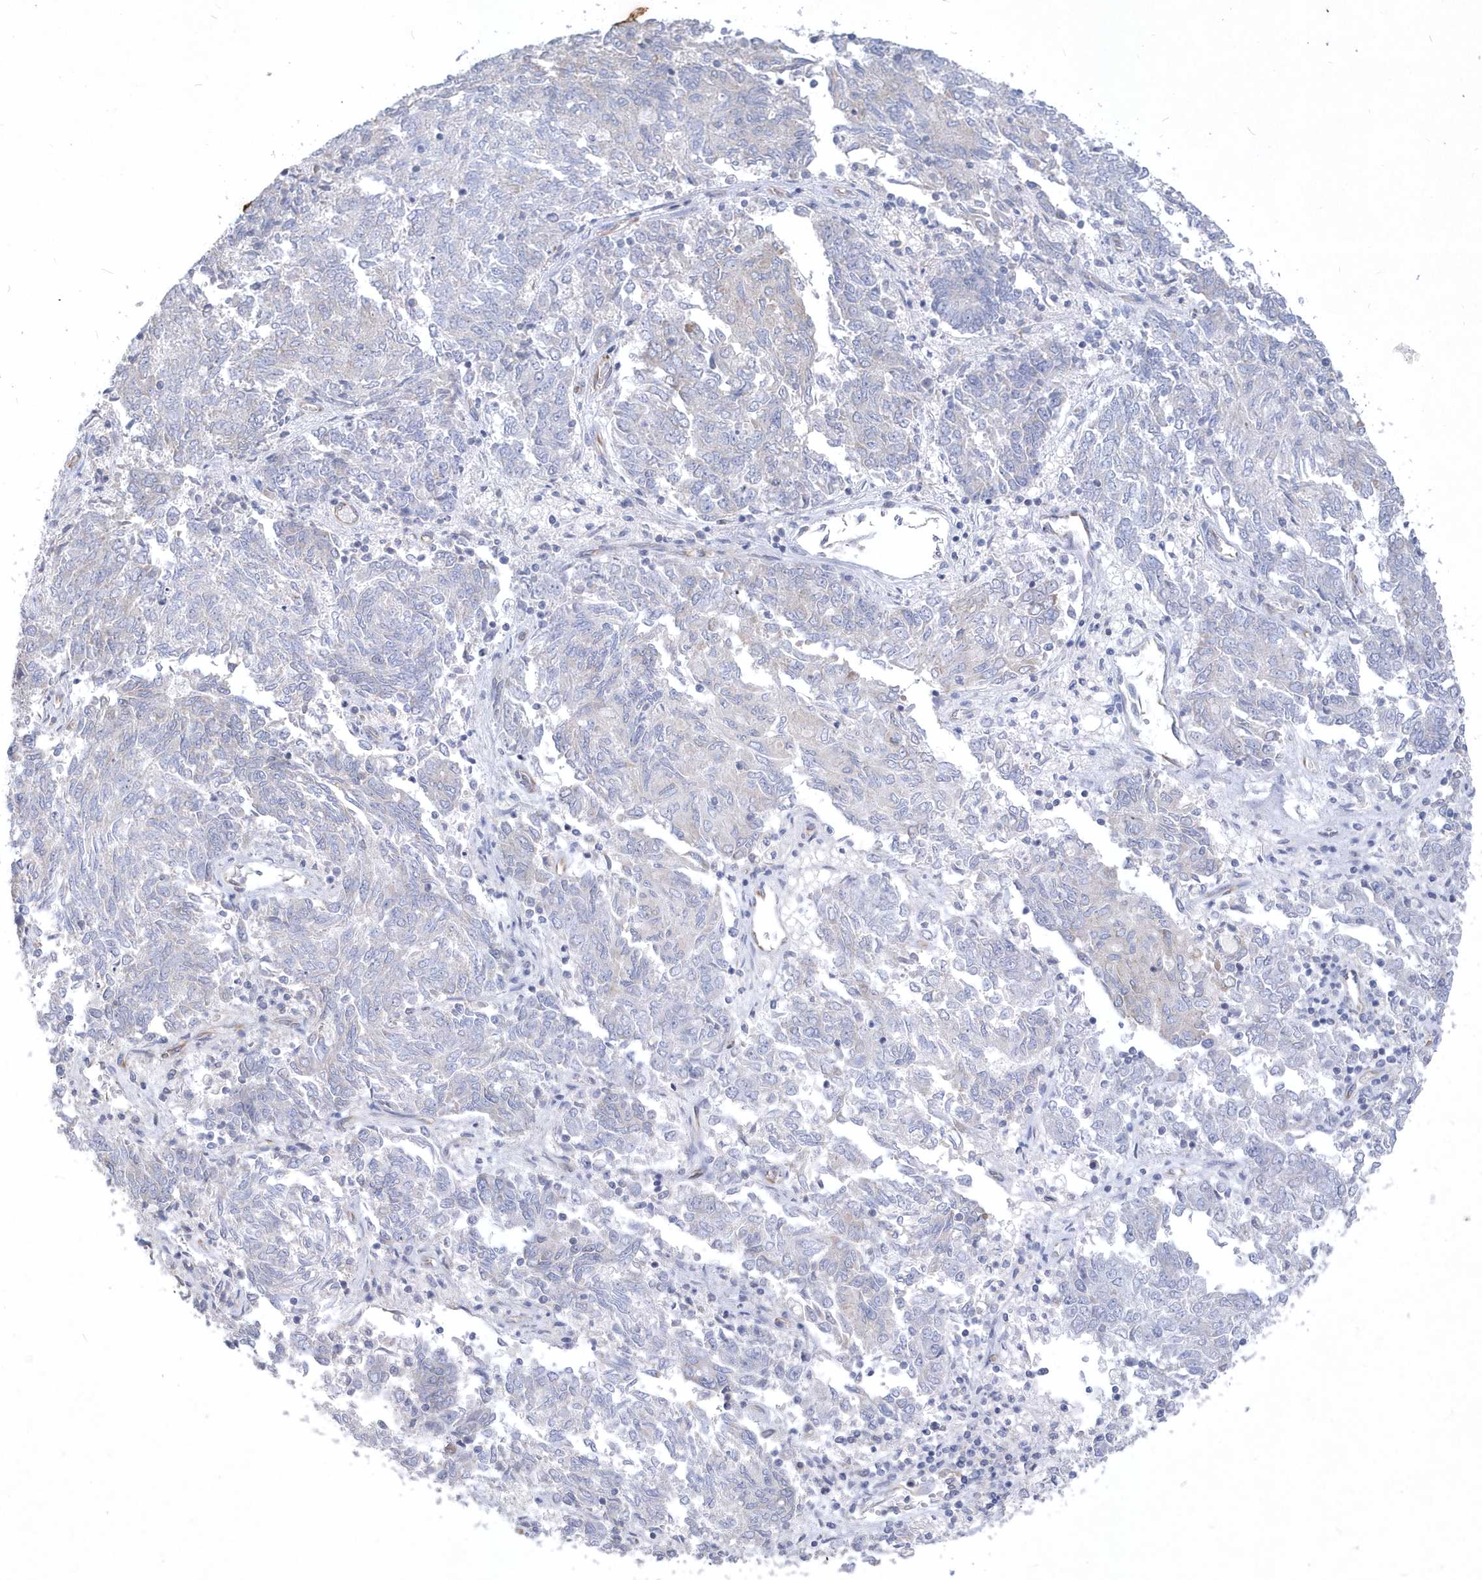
{"staining": {"intensity": "negative", "quantity": "none", "location": "none"}, "tissue": "endometrial cancer", "cell_type": "Tumor cells", "image_type": "cancer", "snomed": [{"axis": "morphology", "description": "Adenocarcinoma, NOS"}, {"axis": "topography", "description": "Endometrium"}], "caption": "Immunohistochemistry (IHC) of adenocarcinoma (endometrial) demonstrates no expression in tumor cells. The staining is performed using DAB brown chromogen with nuclei counter-stained in using hematoxylin.", "gene": "DGAT1", "patient": {"sex": "female", "age": 80}}